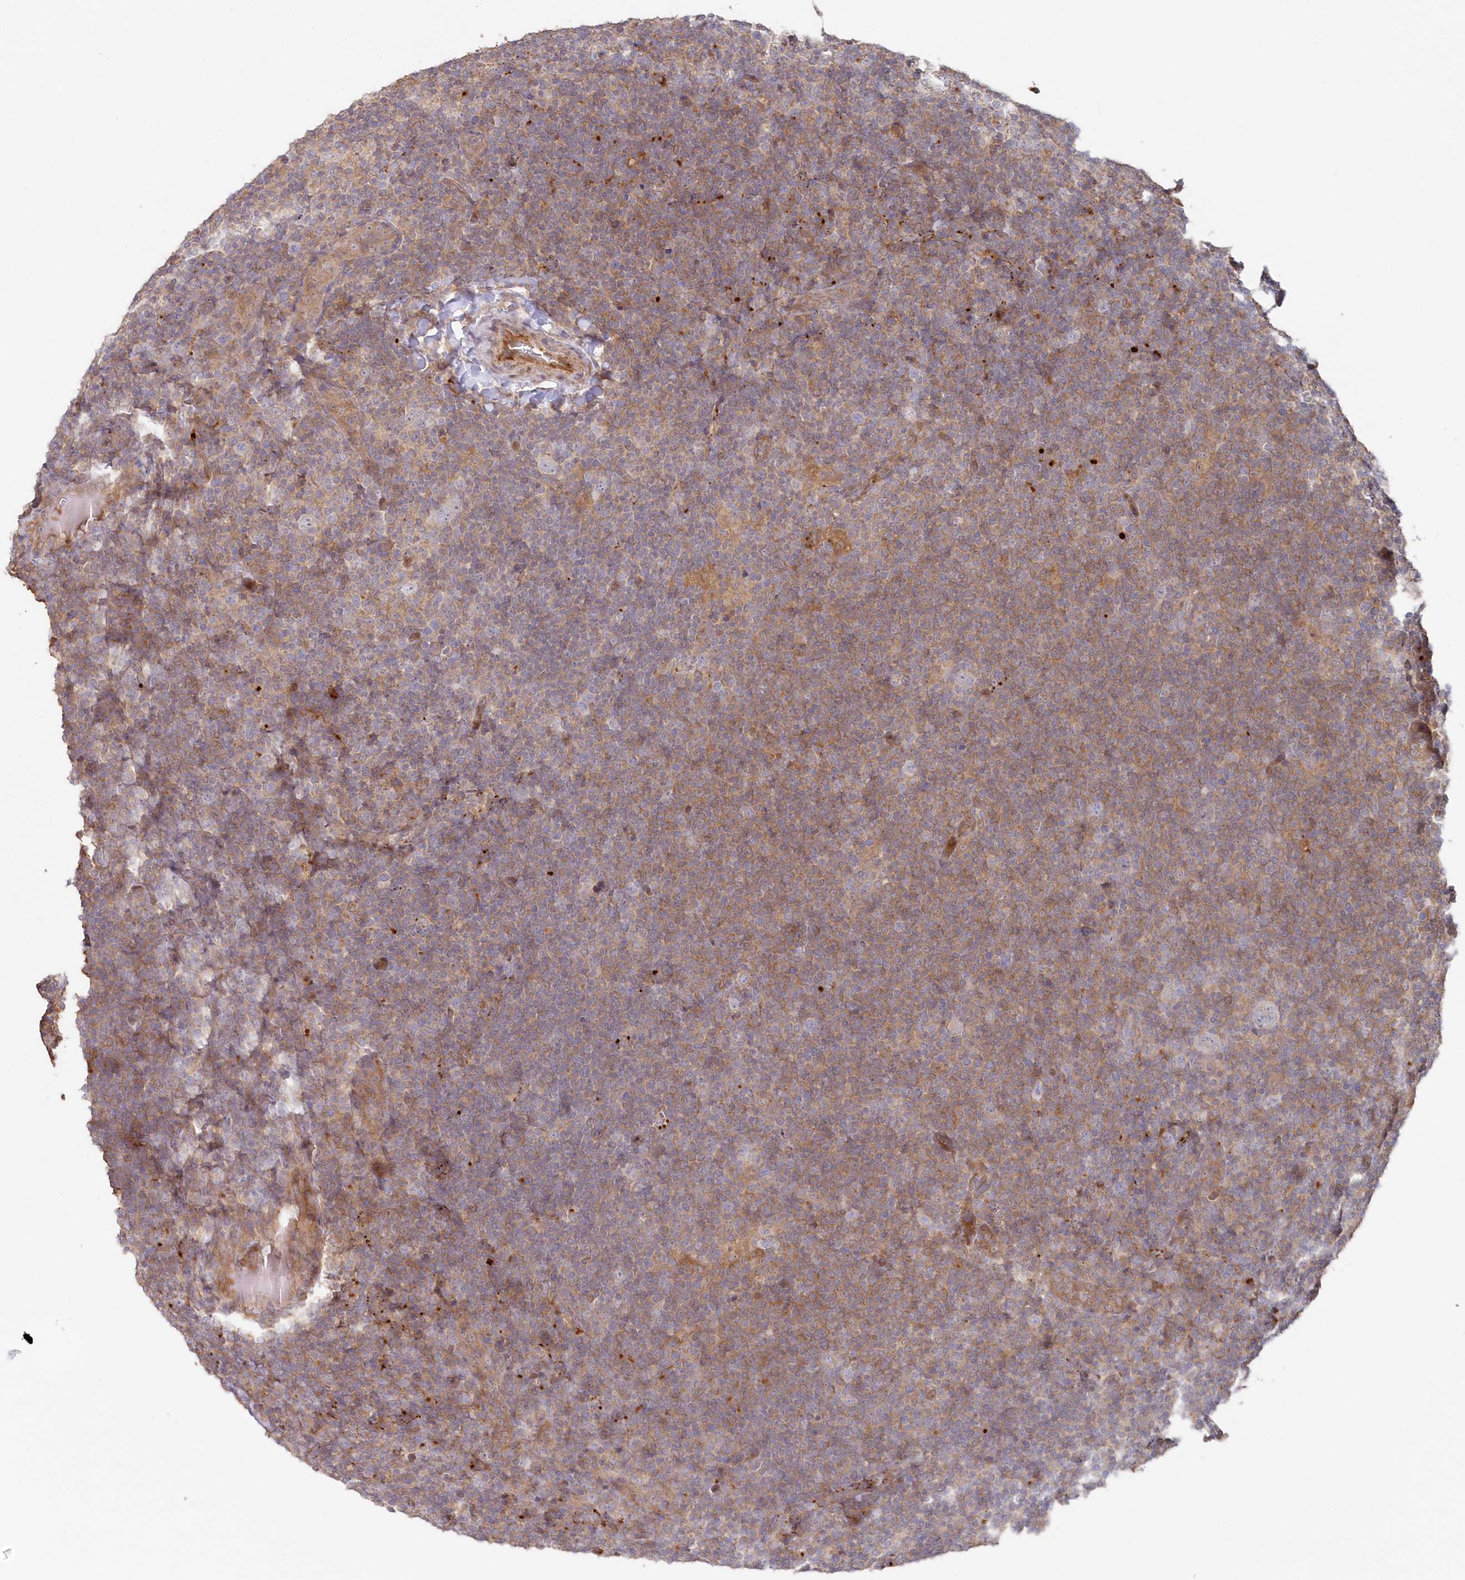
{"staining": {"intensity": "negative", "quantity": "none", "location": "none"}, "tissue": "lymphoma", "cell_type": "Tumor cells", "image_type": "cancer", "snomed": [{"axis": "morphology", "description": "Hodgkin's disease, NOS"}, {"axis": "topography", "description": "Lymph node"}], "caption": "High magnification brightfield microscopy of lymphoma stained with DAB (brown) and counterstained with hematoxylin (blue): tumor cells show no significant staining. (Brightfield microscopy of DAB (3,3'-diaminobenzidine) immunohistochemistry at high magnification).", "gene": "GBE1", "patient": {"sex": "female", "age": 57}}